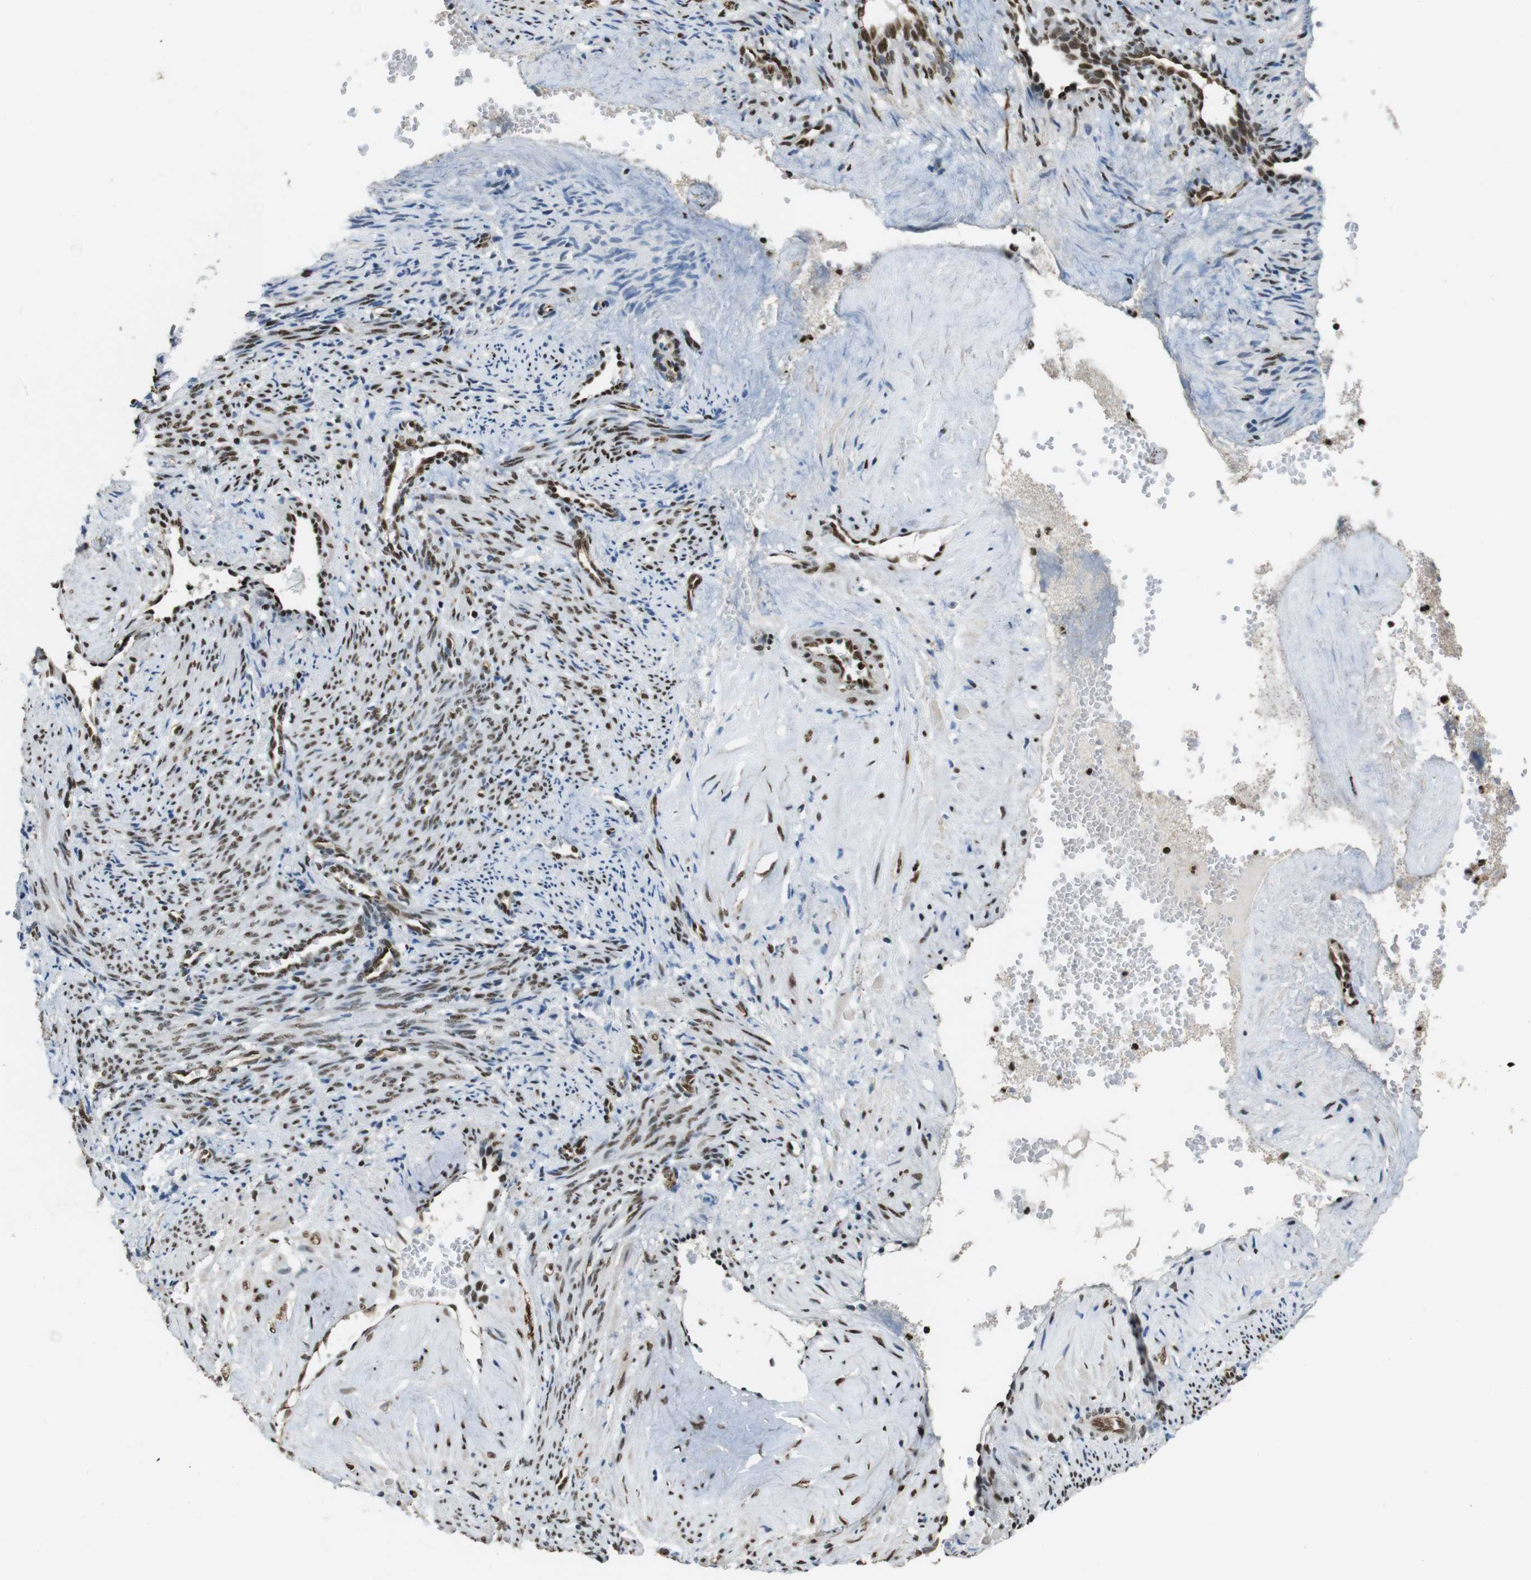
{"staining": {"intensity": "moderate", "quantity": ">75%", "location": "nuclear"}, "tissue": "smooth muscle", "cell_type": "Smooth muscle cells", "image_type": "normal", "snomed": [{"axis": "morphology", "description": "Normal tissue, NOS"}, {"axis": "topography", "description": "Endometrium"}], "caption": "Protein staining by immunohistochemistry (IHC) shows moderate nuclear staining in approximately >75% of smooth muscle cells in benign smooth muscle. (Brightfield microscopy of DAB IHC at high magnification).", "gene": "CSNK2B", "patient": {"sex": "female", "age": 33}}